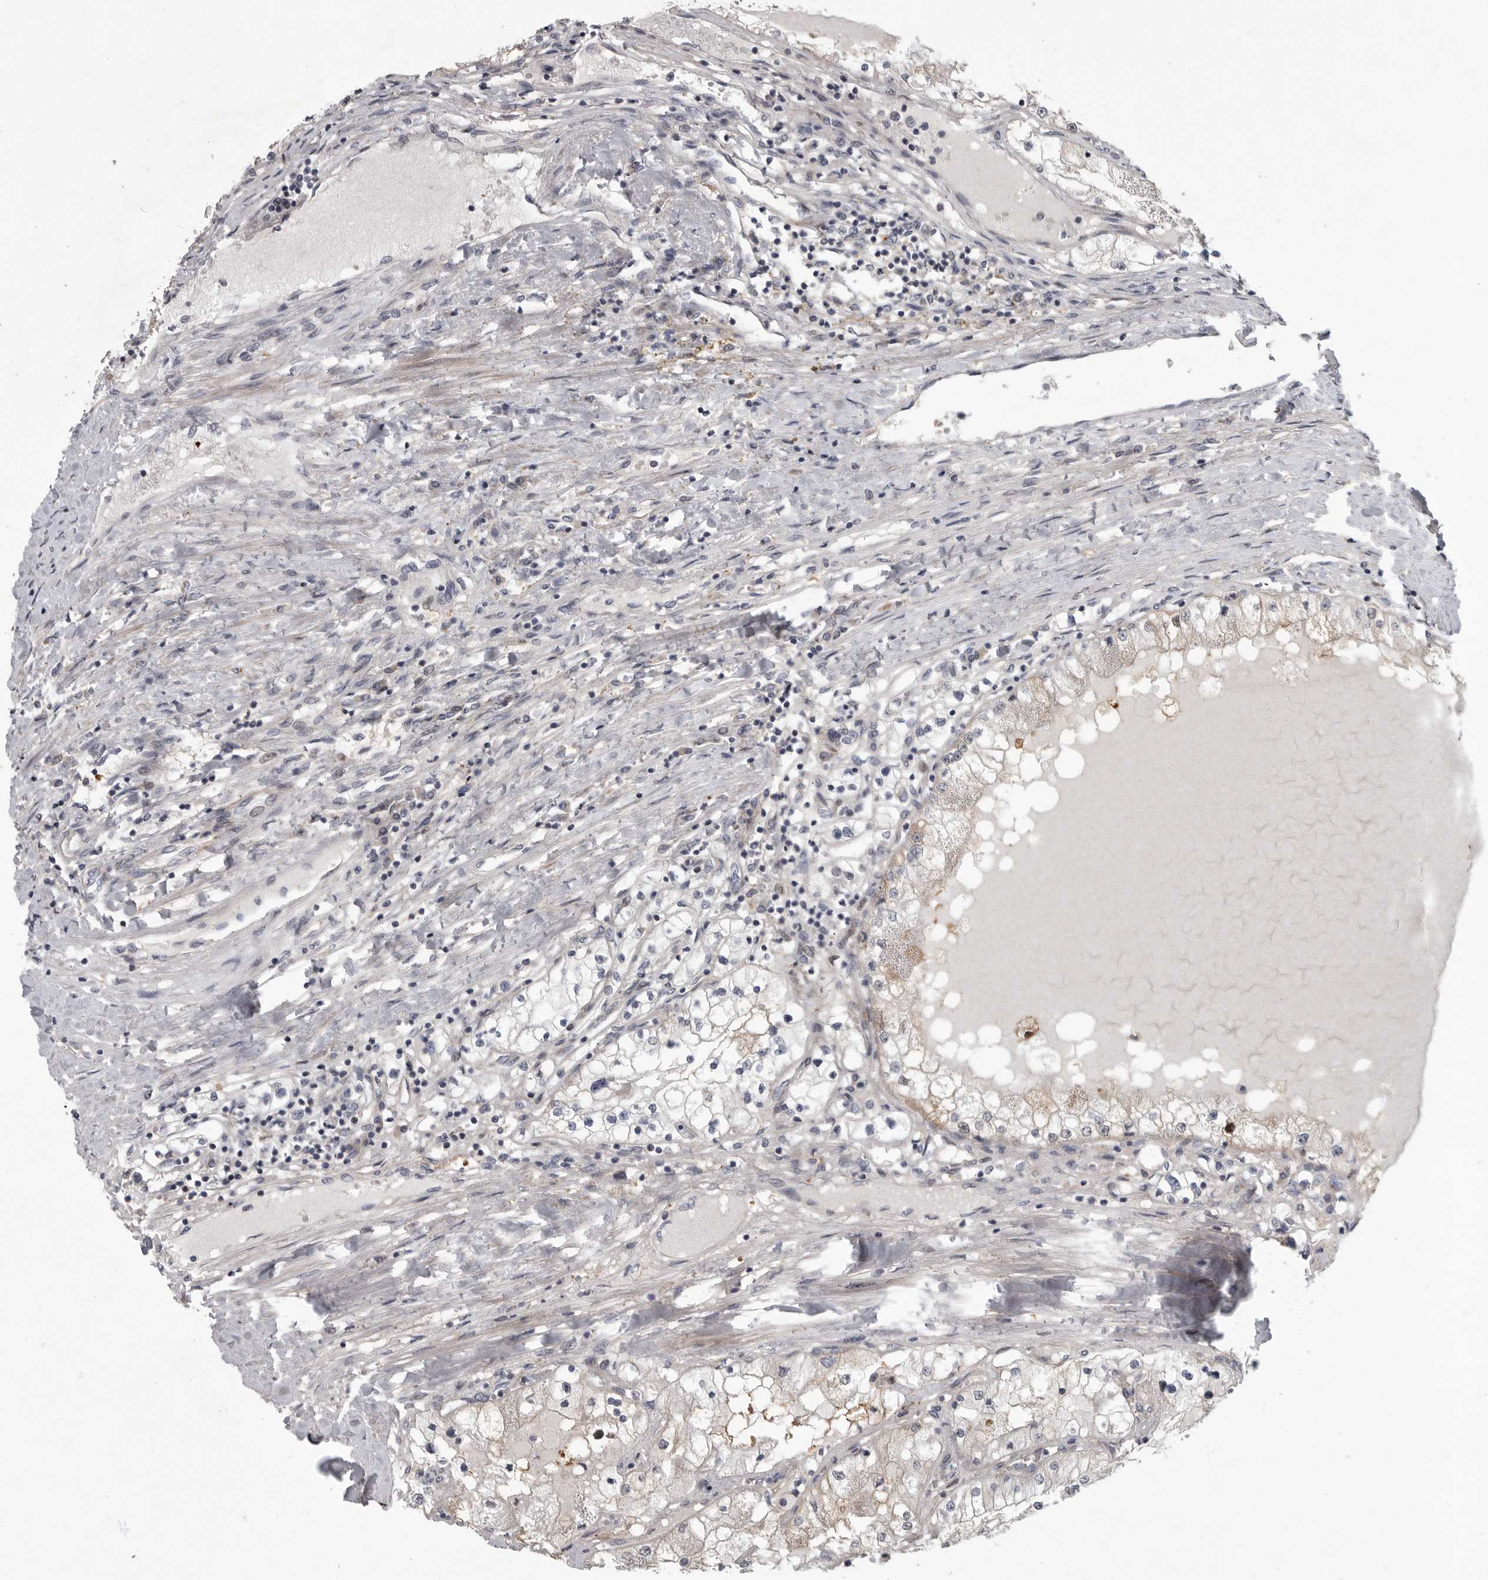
{"staining": {"intensity": "weak", "quantity": "<25%", "location": "cytoplasmic/membranous"}, "tissue": "renal cancer", "cell_type": "Tumor cells", "image_type": "cancer", "snomed": [{"axis": "morphology", "description": "Adenocarcinoma, NOS"}, {"axis": "topography", "description": "Kidney"}], "caption": "Histopathology image shows no significant protein positivity in tumor cells of renal adenocarcinoma. Nuclei are stained in blue.", "gene": "PDE7A", "patient": {"sex": "male", "age": 68}}